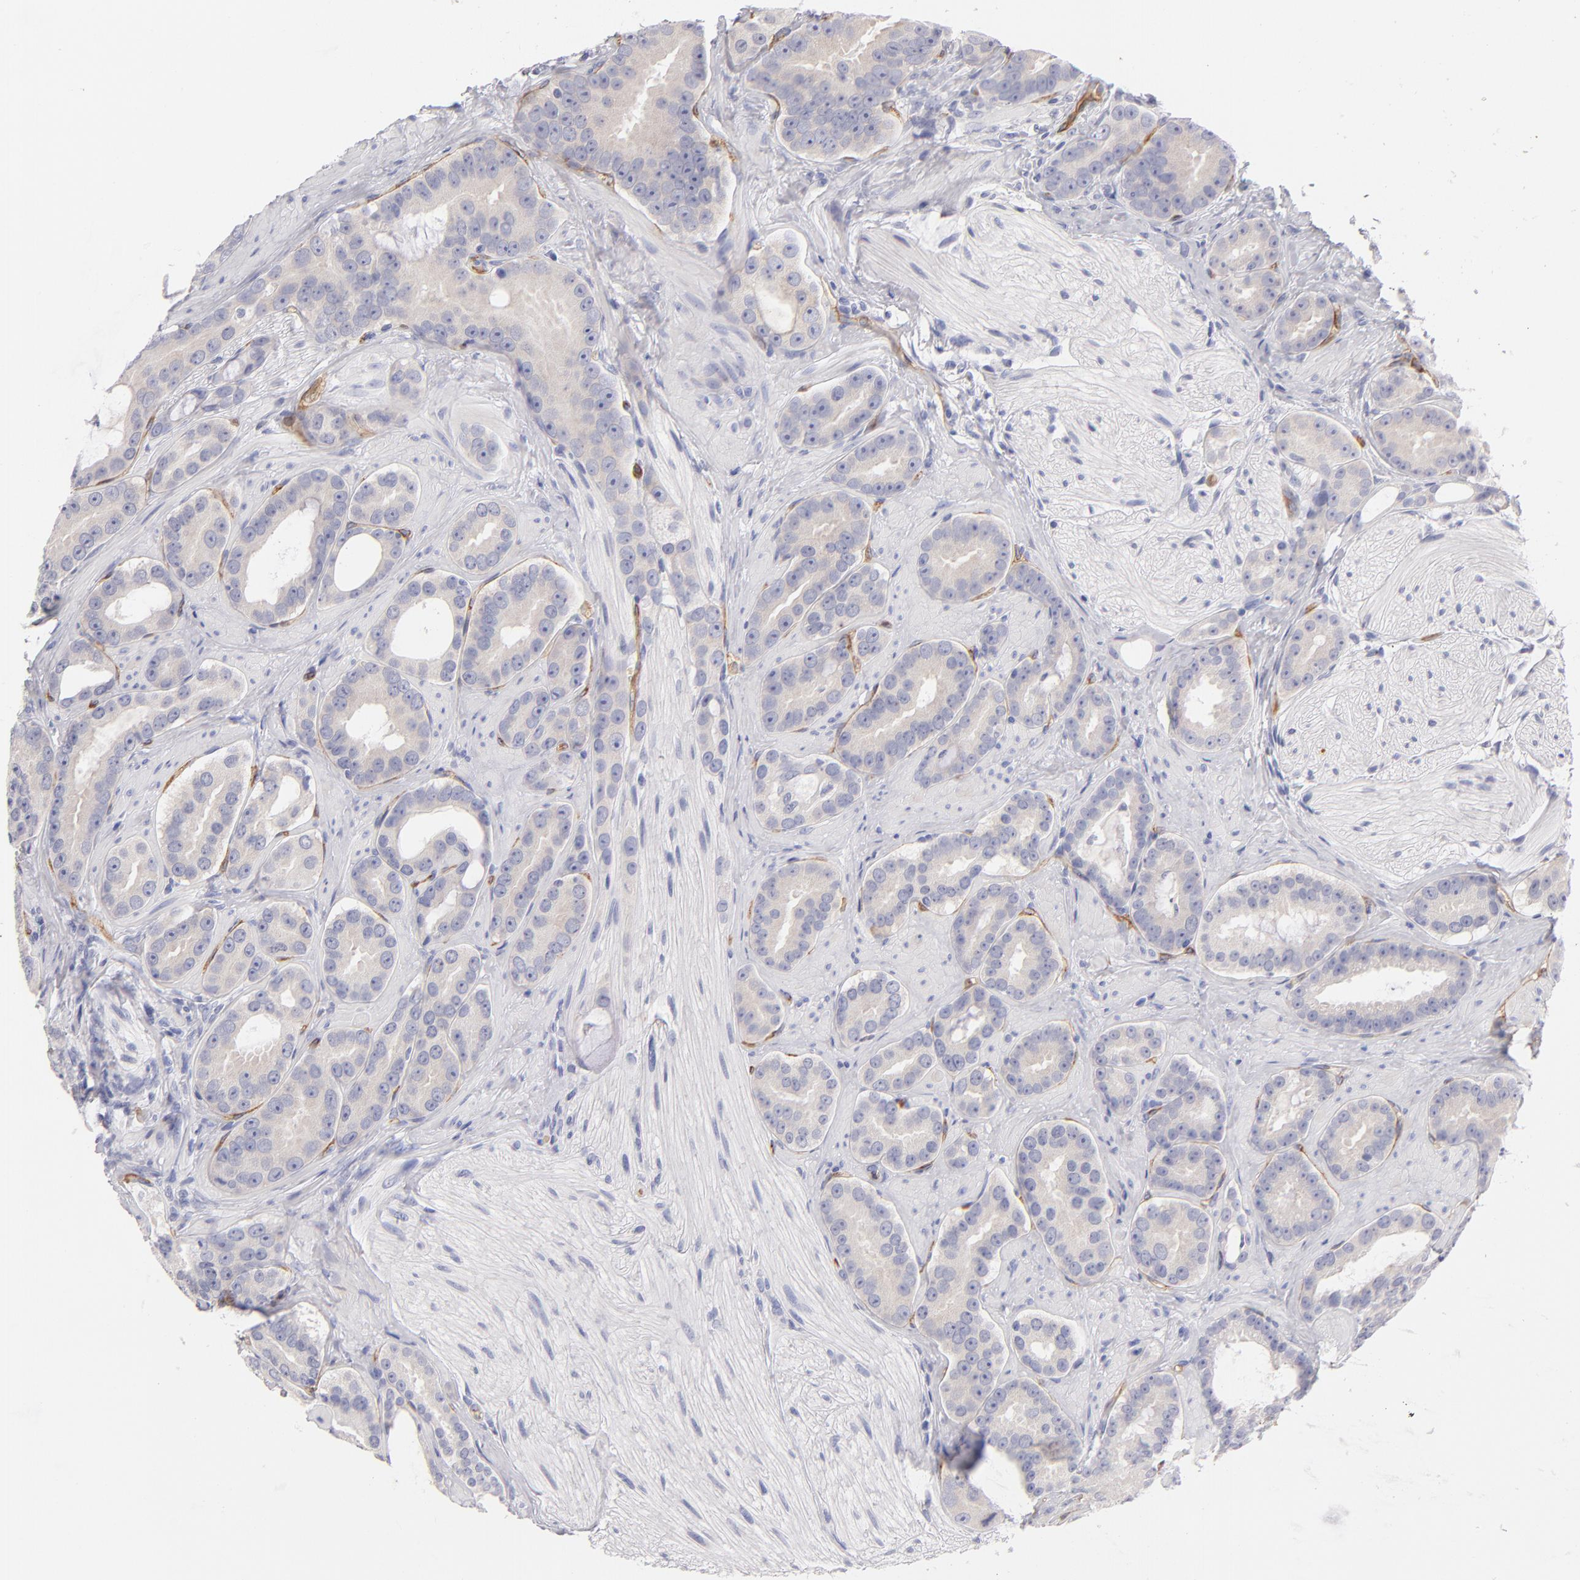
{"staining": {"intensity": "negative", "quantity": "none", "location": "none"}, "tissue": "prostate cancer", "cell_type": "Tumor cells", "image_type": "cancer", "snomed": [{"axis": "morphology", "description": "Adenocarcinoma, Low grade"}, {"axis": "topography", "description": "Prostate"}], "caption": "Immunohistochemistry photomicrograph of prostate cancer (low-grade adenocarcinoma) stained for a protein (brown), which exhibits no staining in tumor cells.", "gene": "PLVAP", "patient": {"sex": "male", "age": 59}}